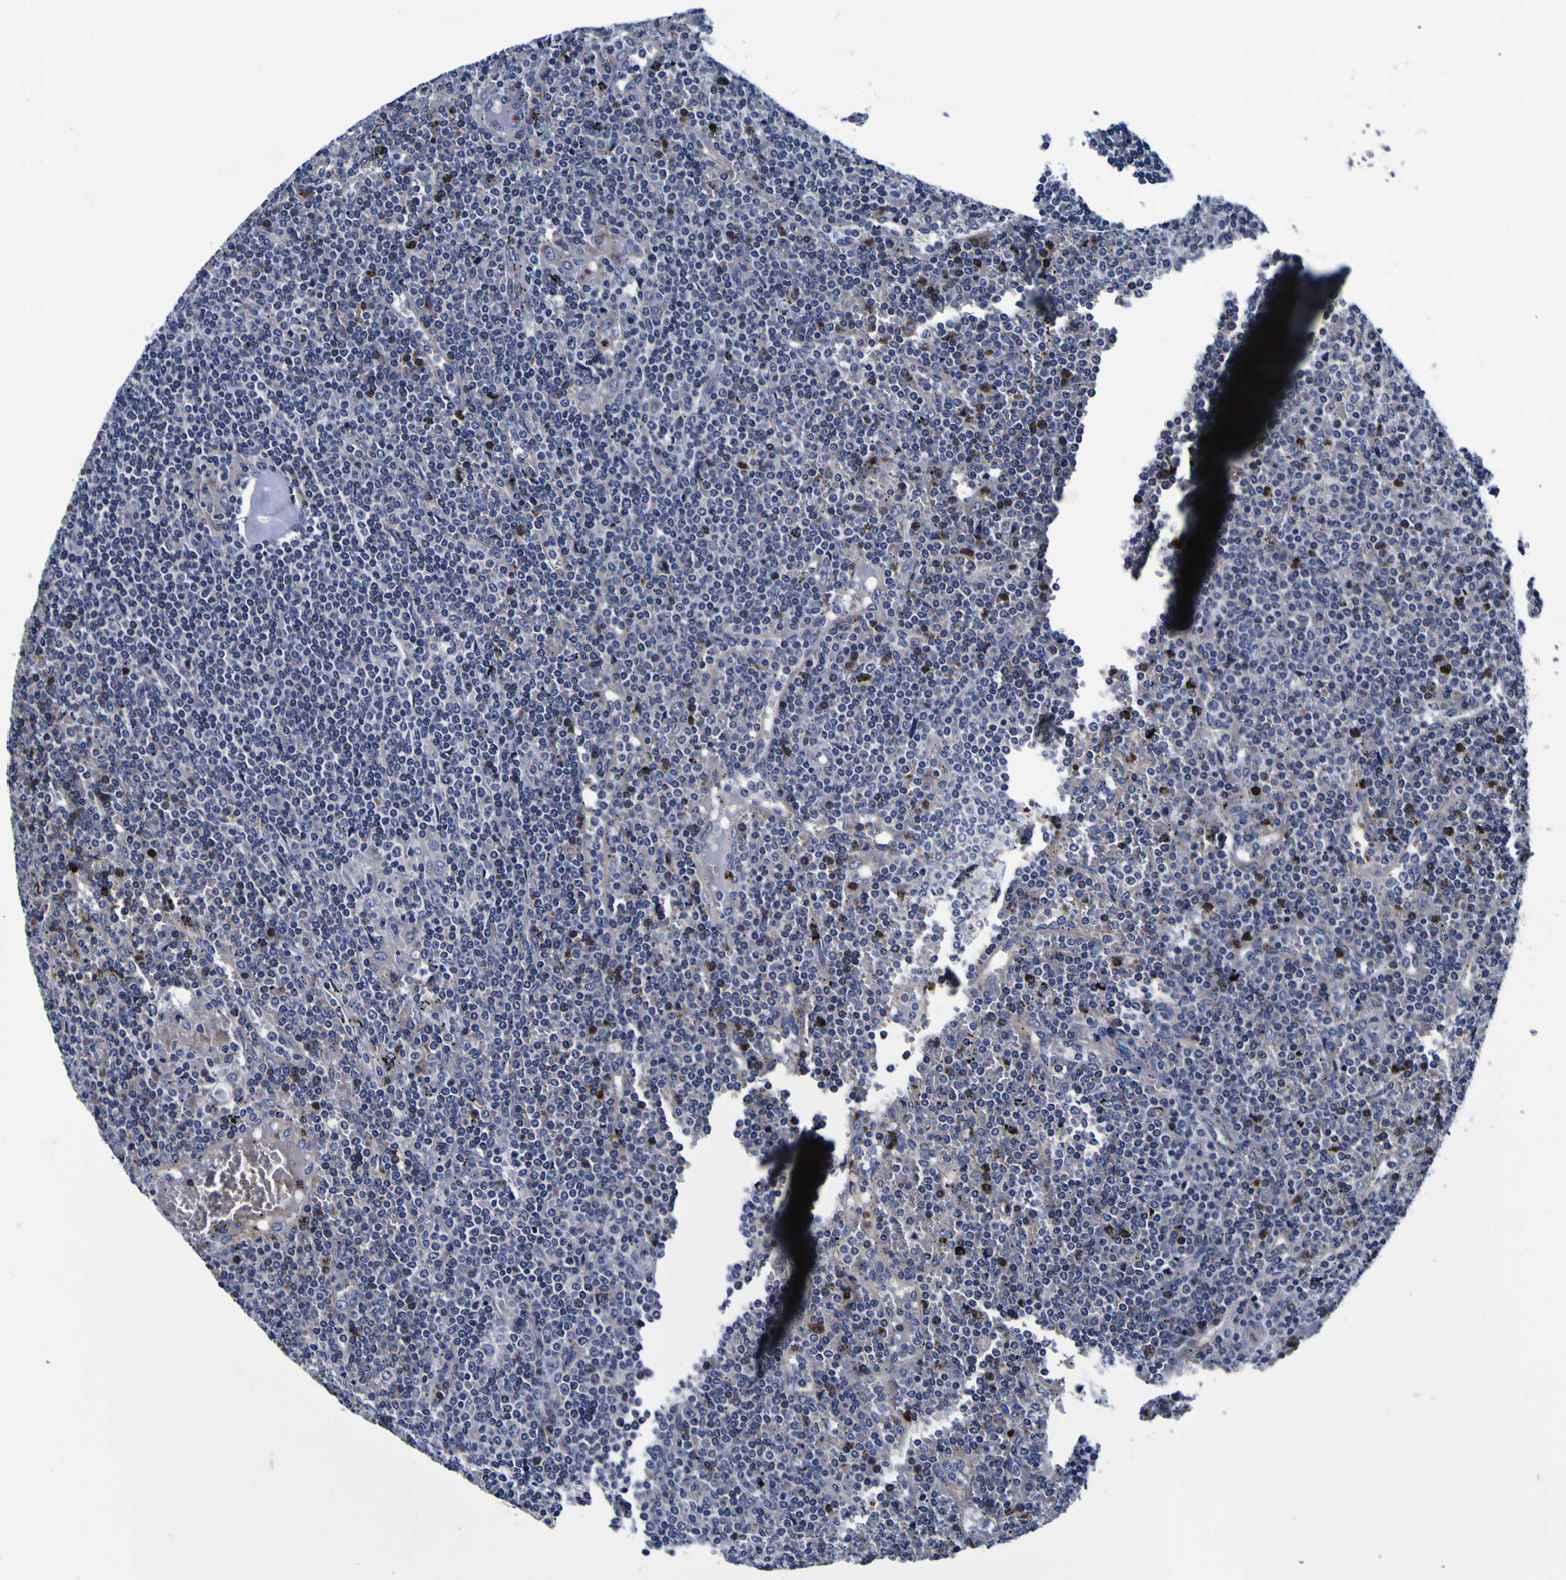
{"staining": {"intensity": "negative", "quantity": "none", "location": "none"}, "tissue": "lymphoma", "cell_type": "Tumor cells", "image_type": "cancer", "snomed": [{"axis": "morphology", "description": "Malignant lymphoma, non-Hodgkin's type, Low grade"}, {"axis": "topography", "description": "Spleen"}], "caption": "There is no significant positivity in tumor cells of lymphoma. (DAB (3,3'-diaminobenzidine) immunohistochemistry visualized using brightfield microscopy, high magnification).", "gene": "PDLIM4", "patient": {"sex": "female", "age": 19}}